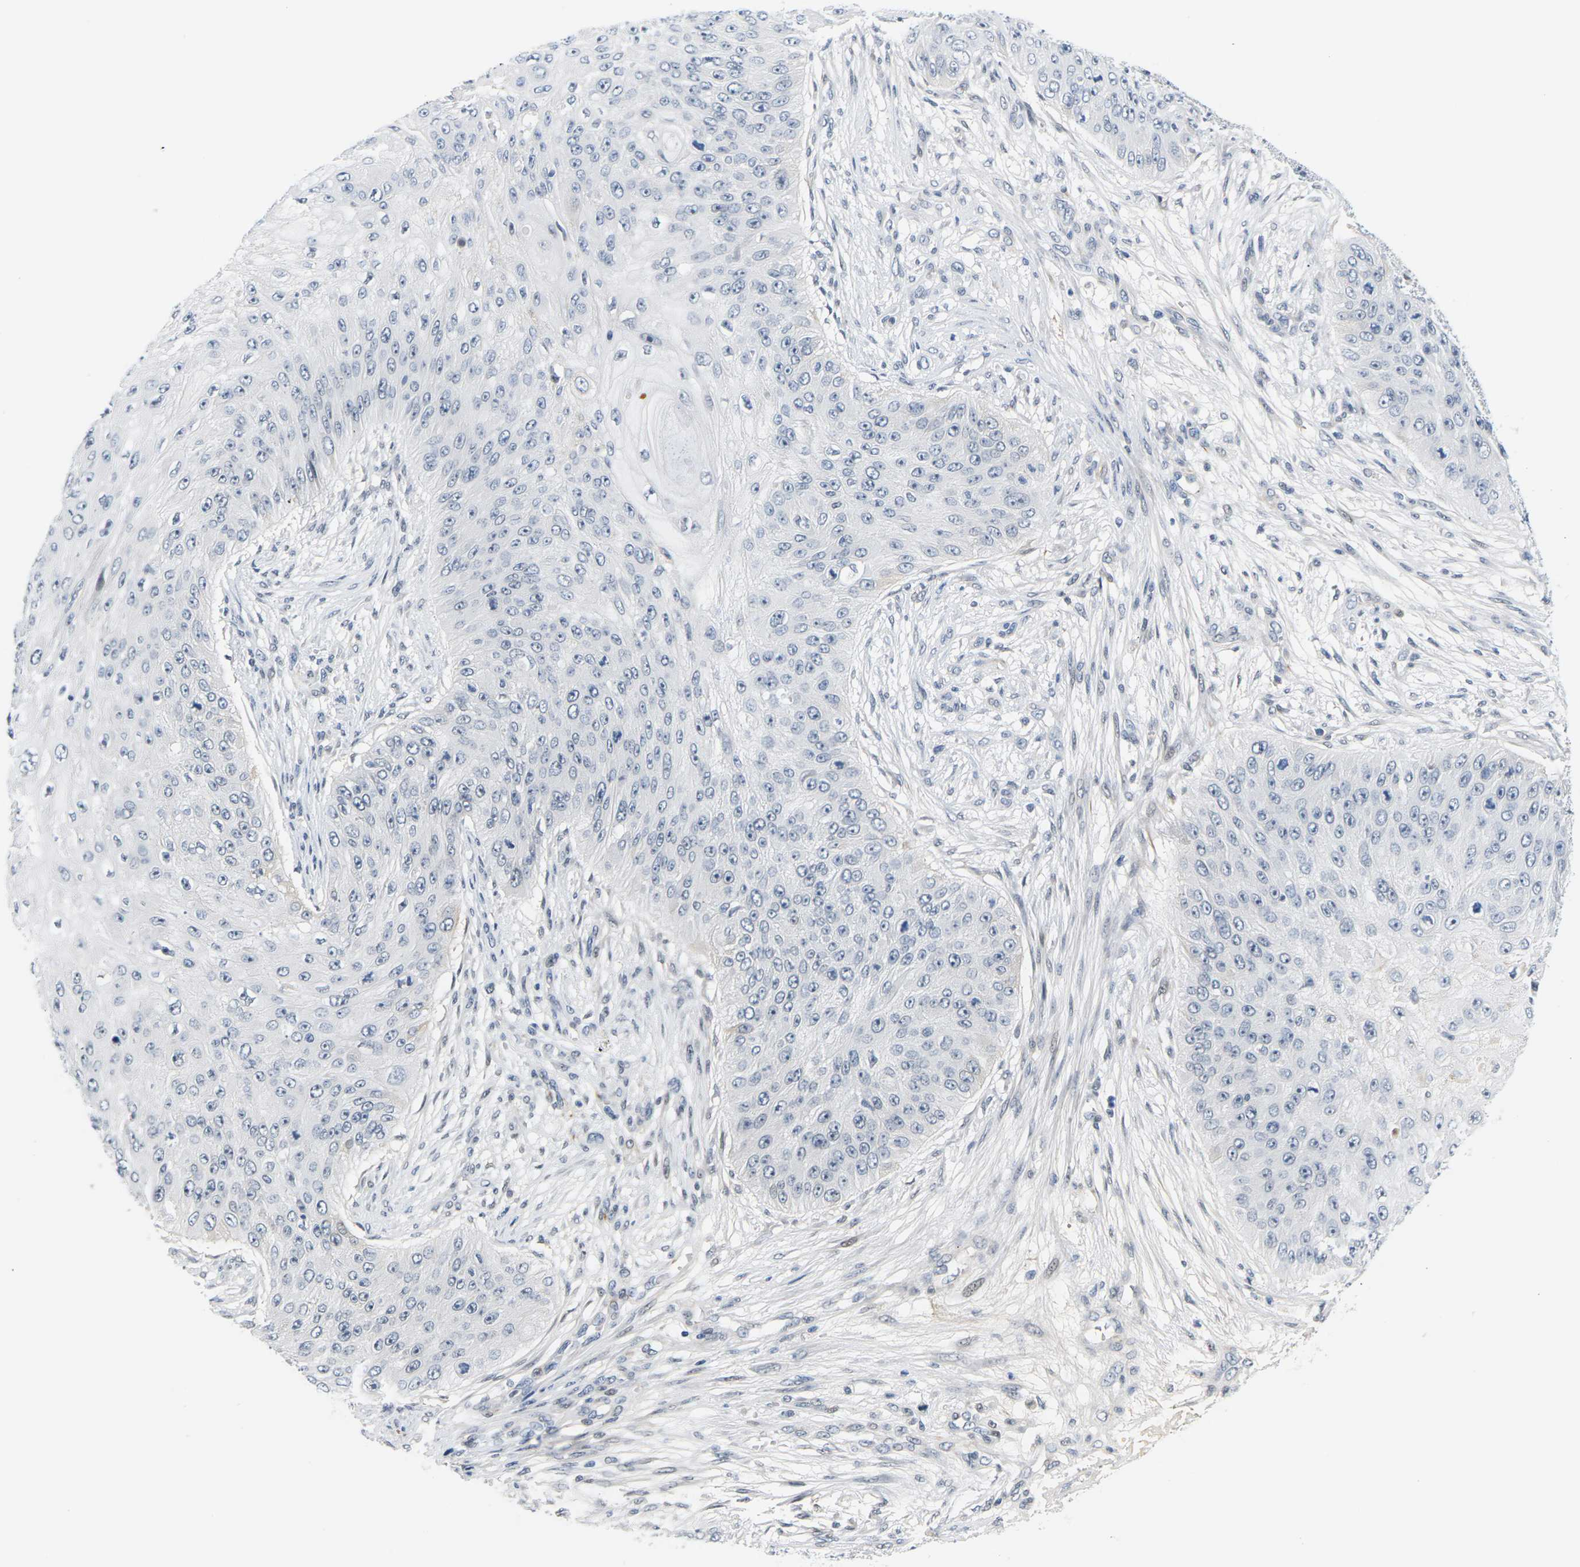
{"staining": {"intensity": "negative", "quantity": "none", "location": "none"}, "tissue": "skin cancer", "cell_type": "Tumor cells", "image_type": "cancer", "snomed": [{"axis": "morphology", "description": "Squamous cell carcinoma, NOS"}, {"axis": "topography", "description": "Skin"}], "caption": "High power microscopy image of an IHC image of skin cancer (squamous cell carcinoma), revealing no significant staining in tumor cells.", "gene": "PKP2", "patient": {"sex": "female", "age": 80}}